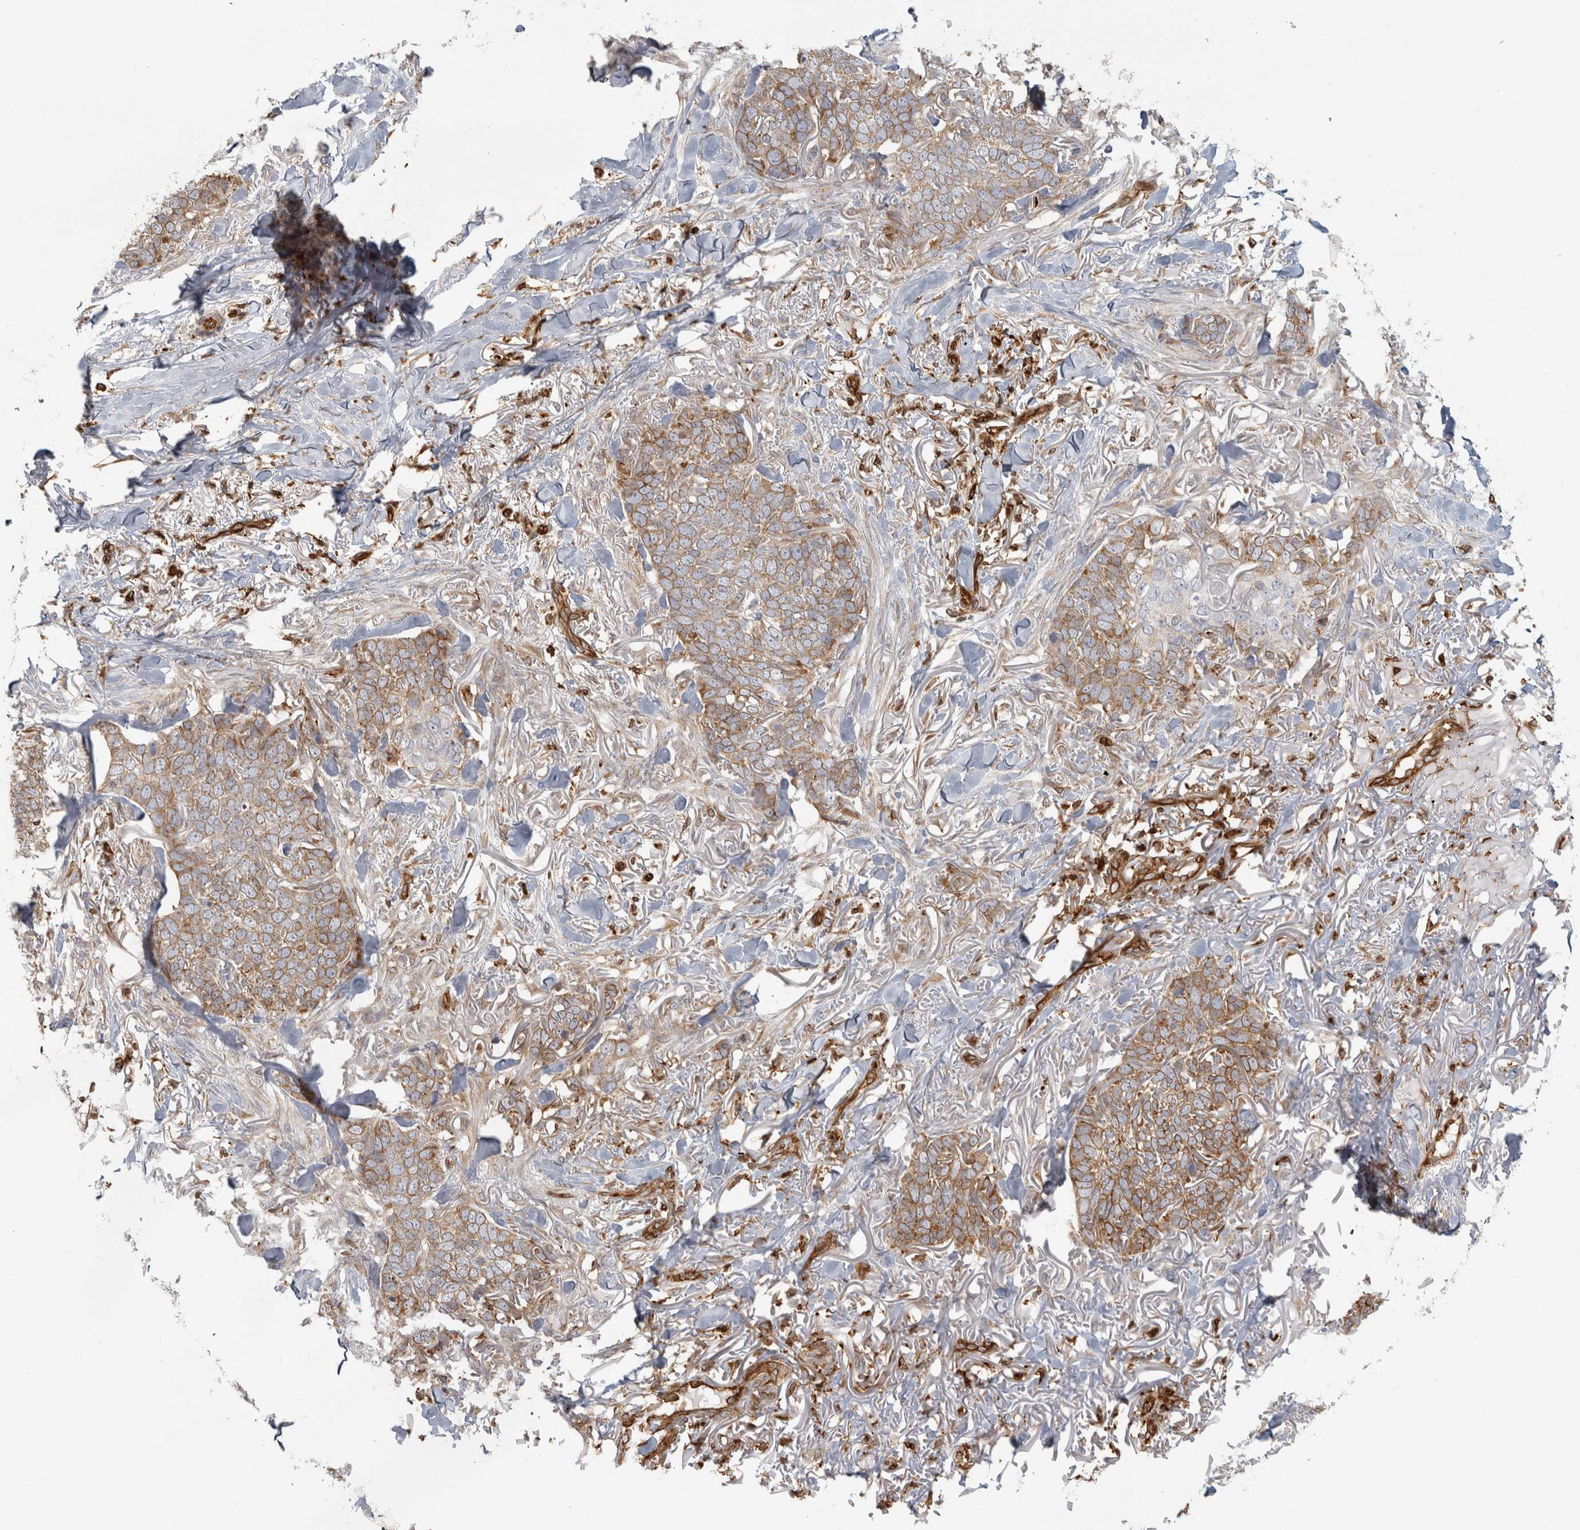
{"staining": {"intensity": "moderate", "quantity": ">75%", "location": "cytoplasmic/membranous"}, "tissue": "skin cancer", "cell_type": "Tumor cells", "image_type": "cancer", "snomed": [{"axis": "morphology", "description": "Normal tissue, NOS"}, {"axis": "morphology", "description": "Basal cell carcinoma"}, {"axis": "topography", "description": "Skin"}], "caption": "Moderate cytoplasmic/membranous expression is appreciated in about >75% of tumor cells in skin cancer (basal cell carcinoma).", "gene": "HLA-E", "patient": {"sex": "male", "age": 77}}